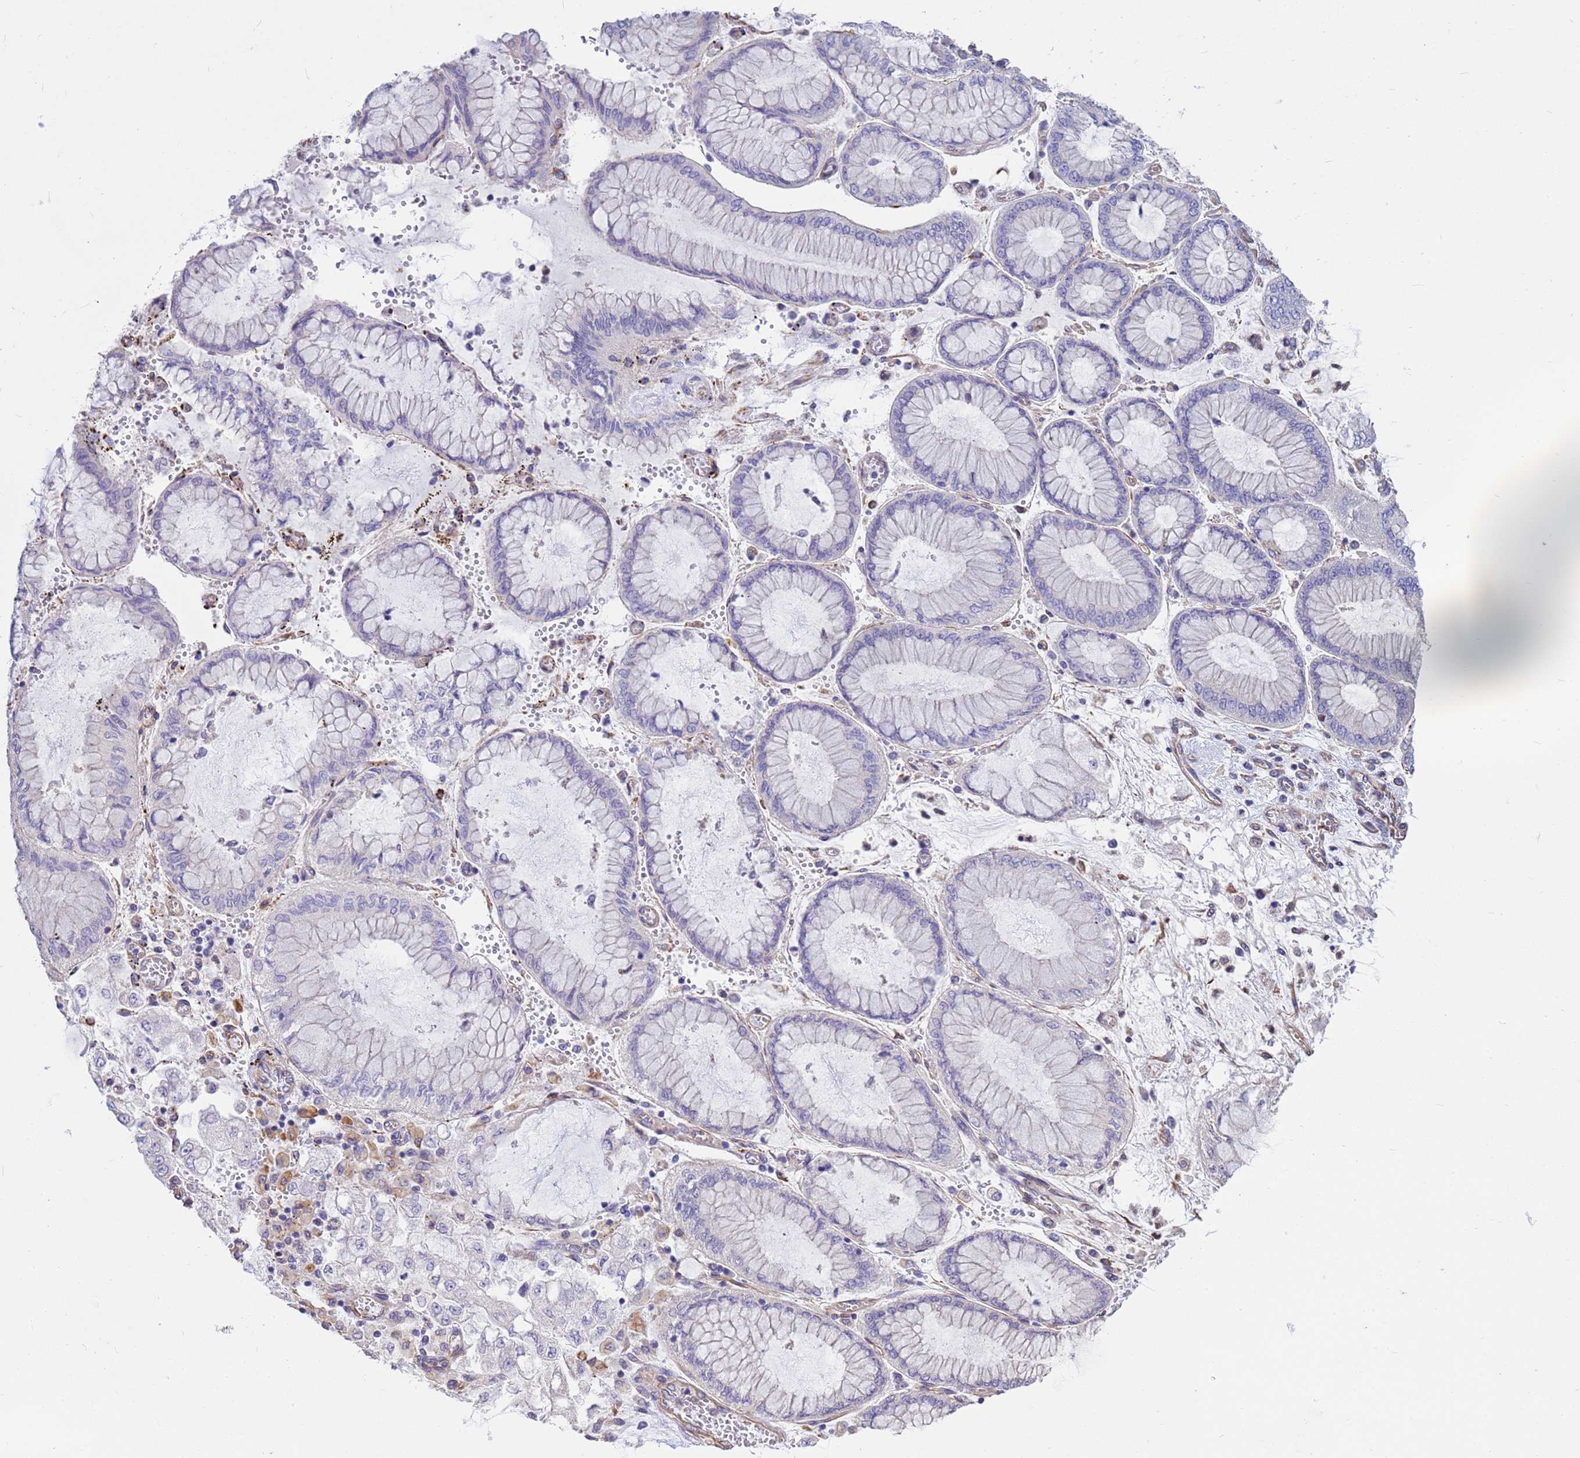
{"staining": {"intensity": "negative", "quantity": "none", "location": "none"}, "tissue": "stomach cancer", "cell_type": "Tumor cells", "image_type": "cancer", "snomed": [{"axis": "morphology", "description": "Adenocarcinoma, NOS"}, {"axis": "topography", "description": "Stomach"}], "caption": "Tumor cells are negative for brown protein staining in stomach cancer.", "gene": "TCEAL3", "patient": {"sex": "male", "age": 76}}